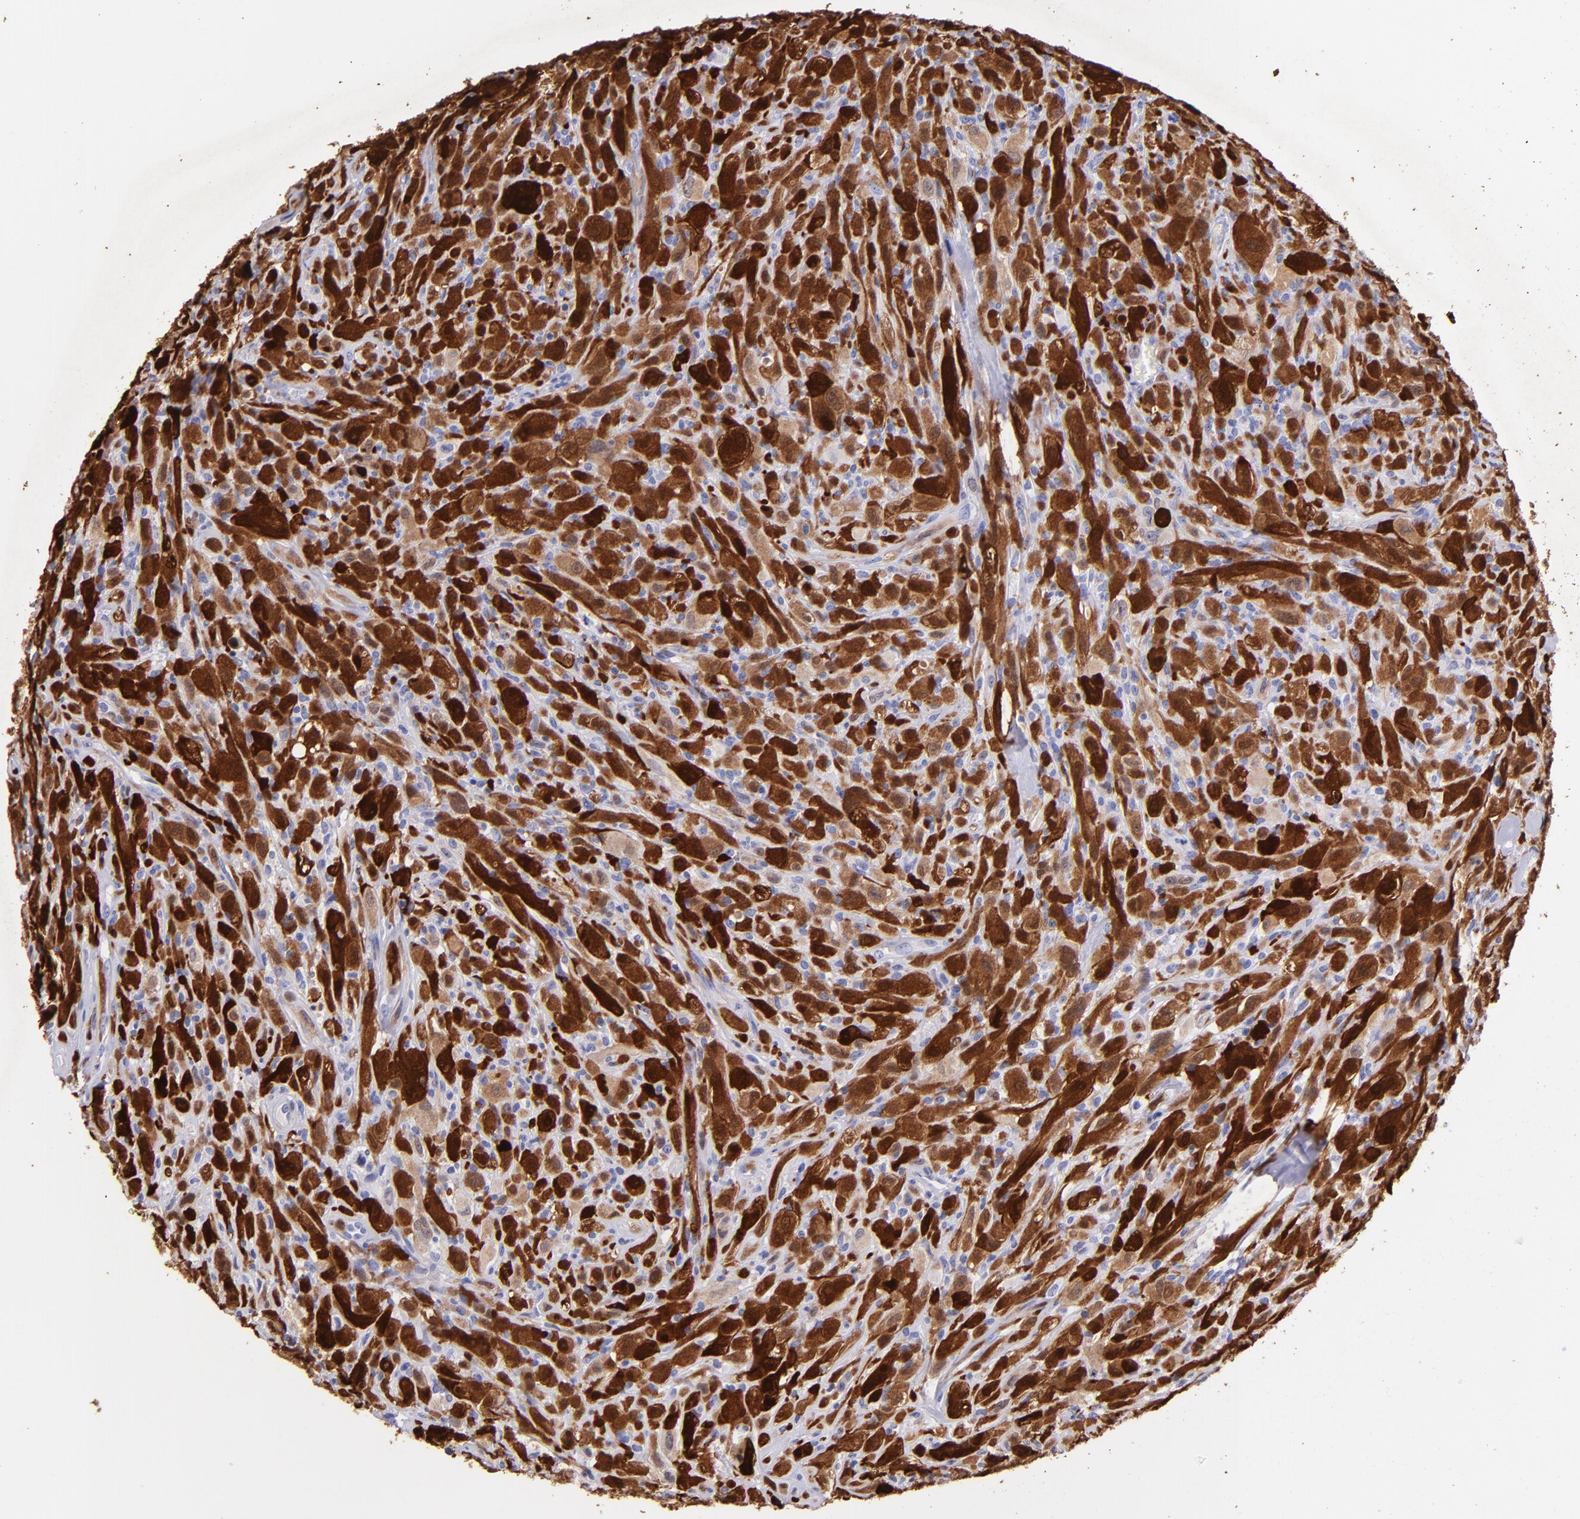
{"staining": {"intensity": "strong", "quantity": ">75%", "location": "cytoplasmic/membranous"}, "tissue": "glioma", "cell_type": "Tumor cells", "image_type": "cancer", "snomed": [{"axis": "morphology", "description": "Glioma, malignant, High grade"}, {"axis": "topography", "description": "Brain"}], "caption": "Protein expression analysis of human glioma reveals strong cytoplasmic/membranous staining in approximately >75% of tumor cells.", "gene": "UCHL1", "patient": {"sex": "male", "age": 48}}